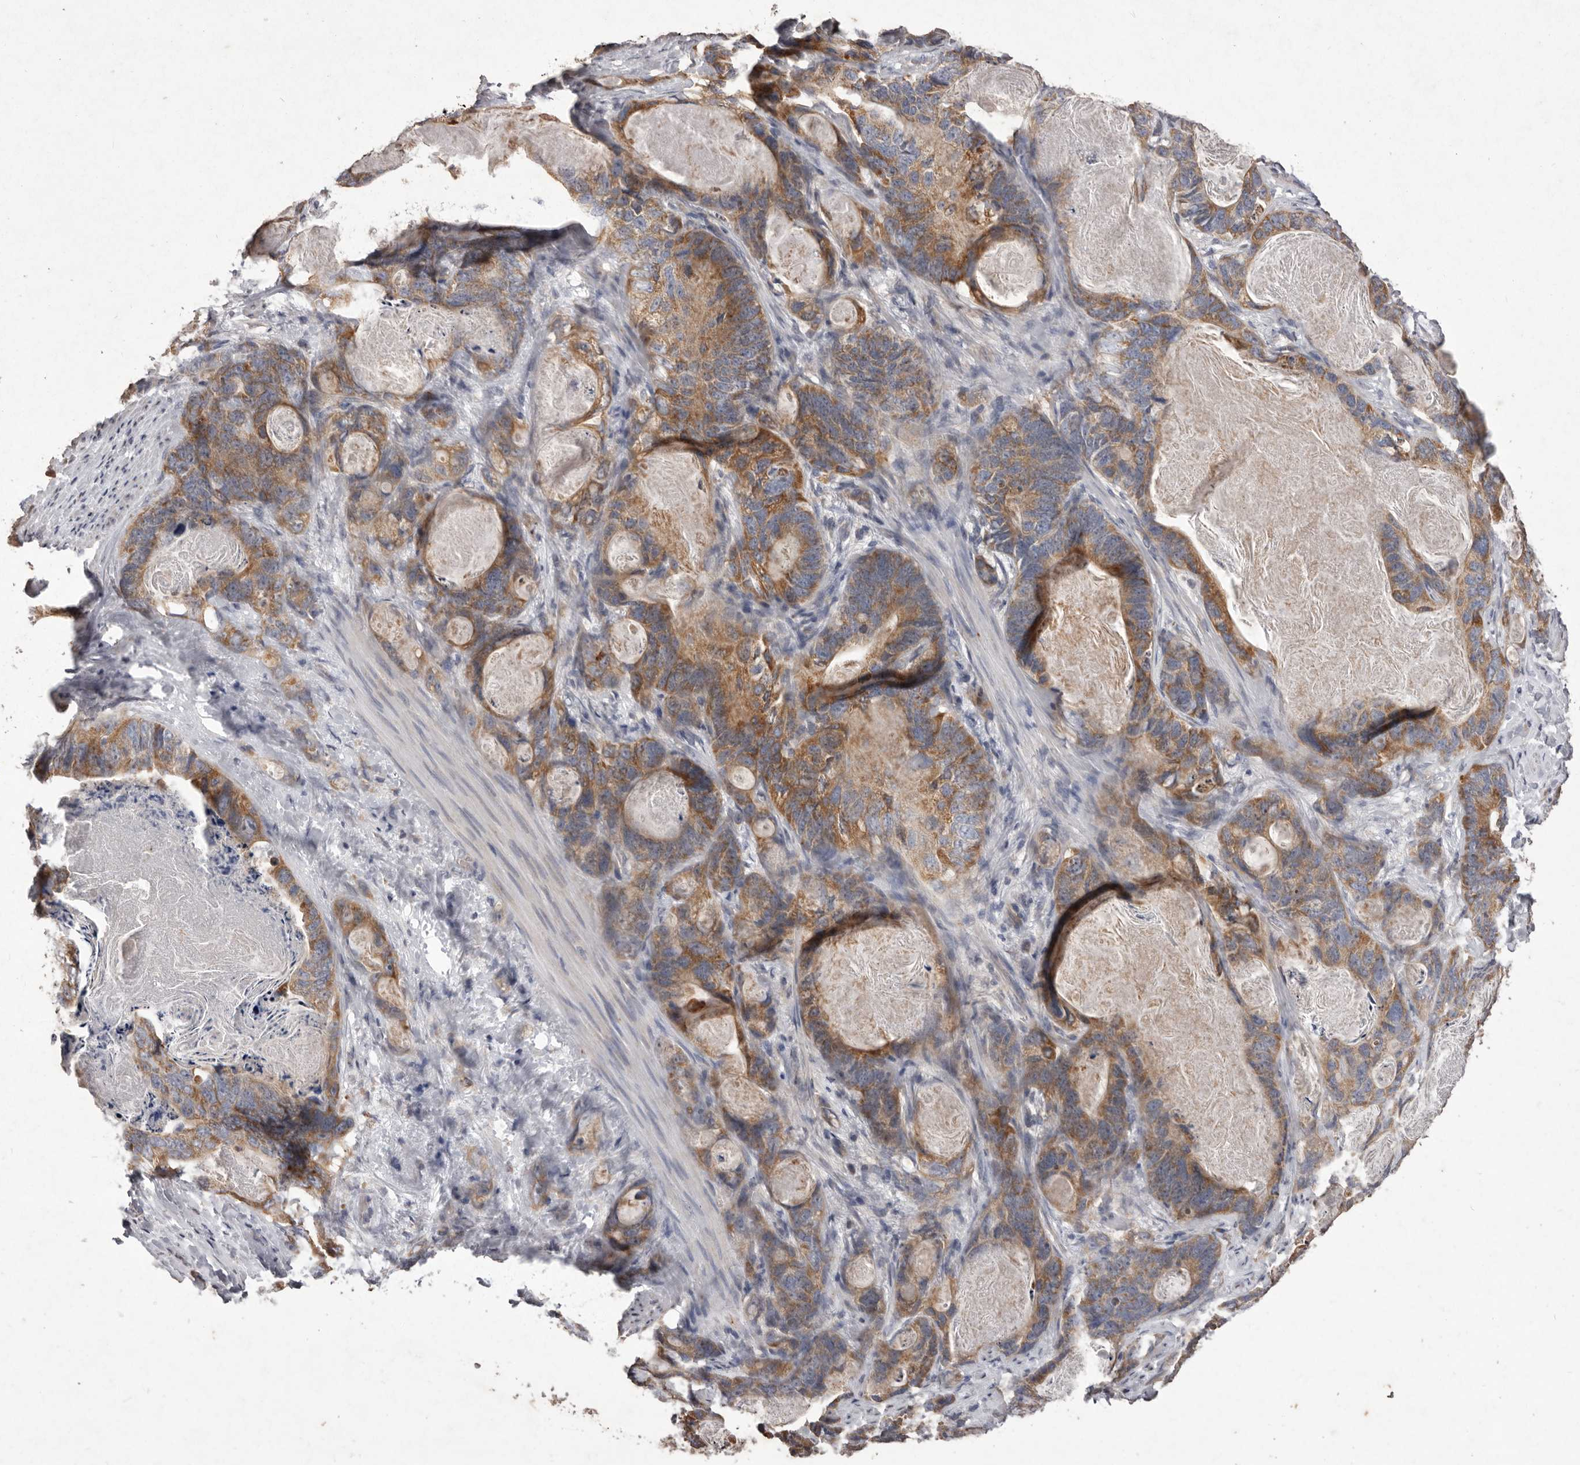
{"staining": {"intensity": "moderate", "quantity": ">75%", "location": "cytoplasmic/membranous"}, "tissue": "stomach cancer", "cell_type": "Tumor cells", "image_type": "cancer", "snomed": [{"axis": "morphology", "description": "Normal tissue, NOS"}, {"axis": "morphology", "description": "Adenocarcinoma, NOS"}, {"axis": "topography", "description": "Stomach"}], "caption": "Moderate cytoplasmic/membranous protein positivity is appreciated in about >75% of tumor cells in stomach cancer. (DAB (3,3'-diaminobenzidine) IHC with brightfield microscopy, high magnification).", "gene": "CXCL14", "patient": {"sex": "female", "age": 89}}